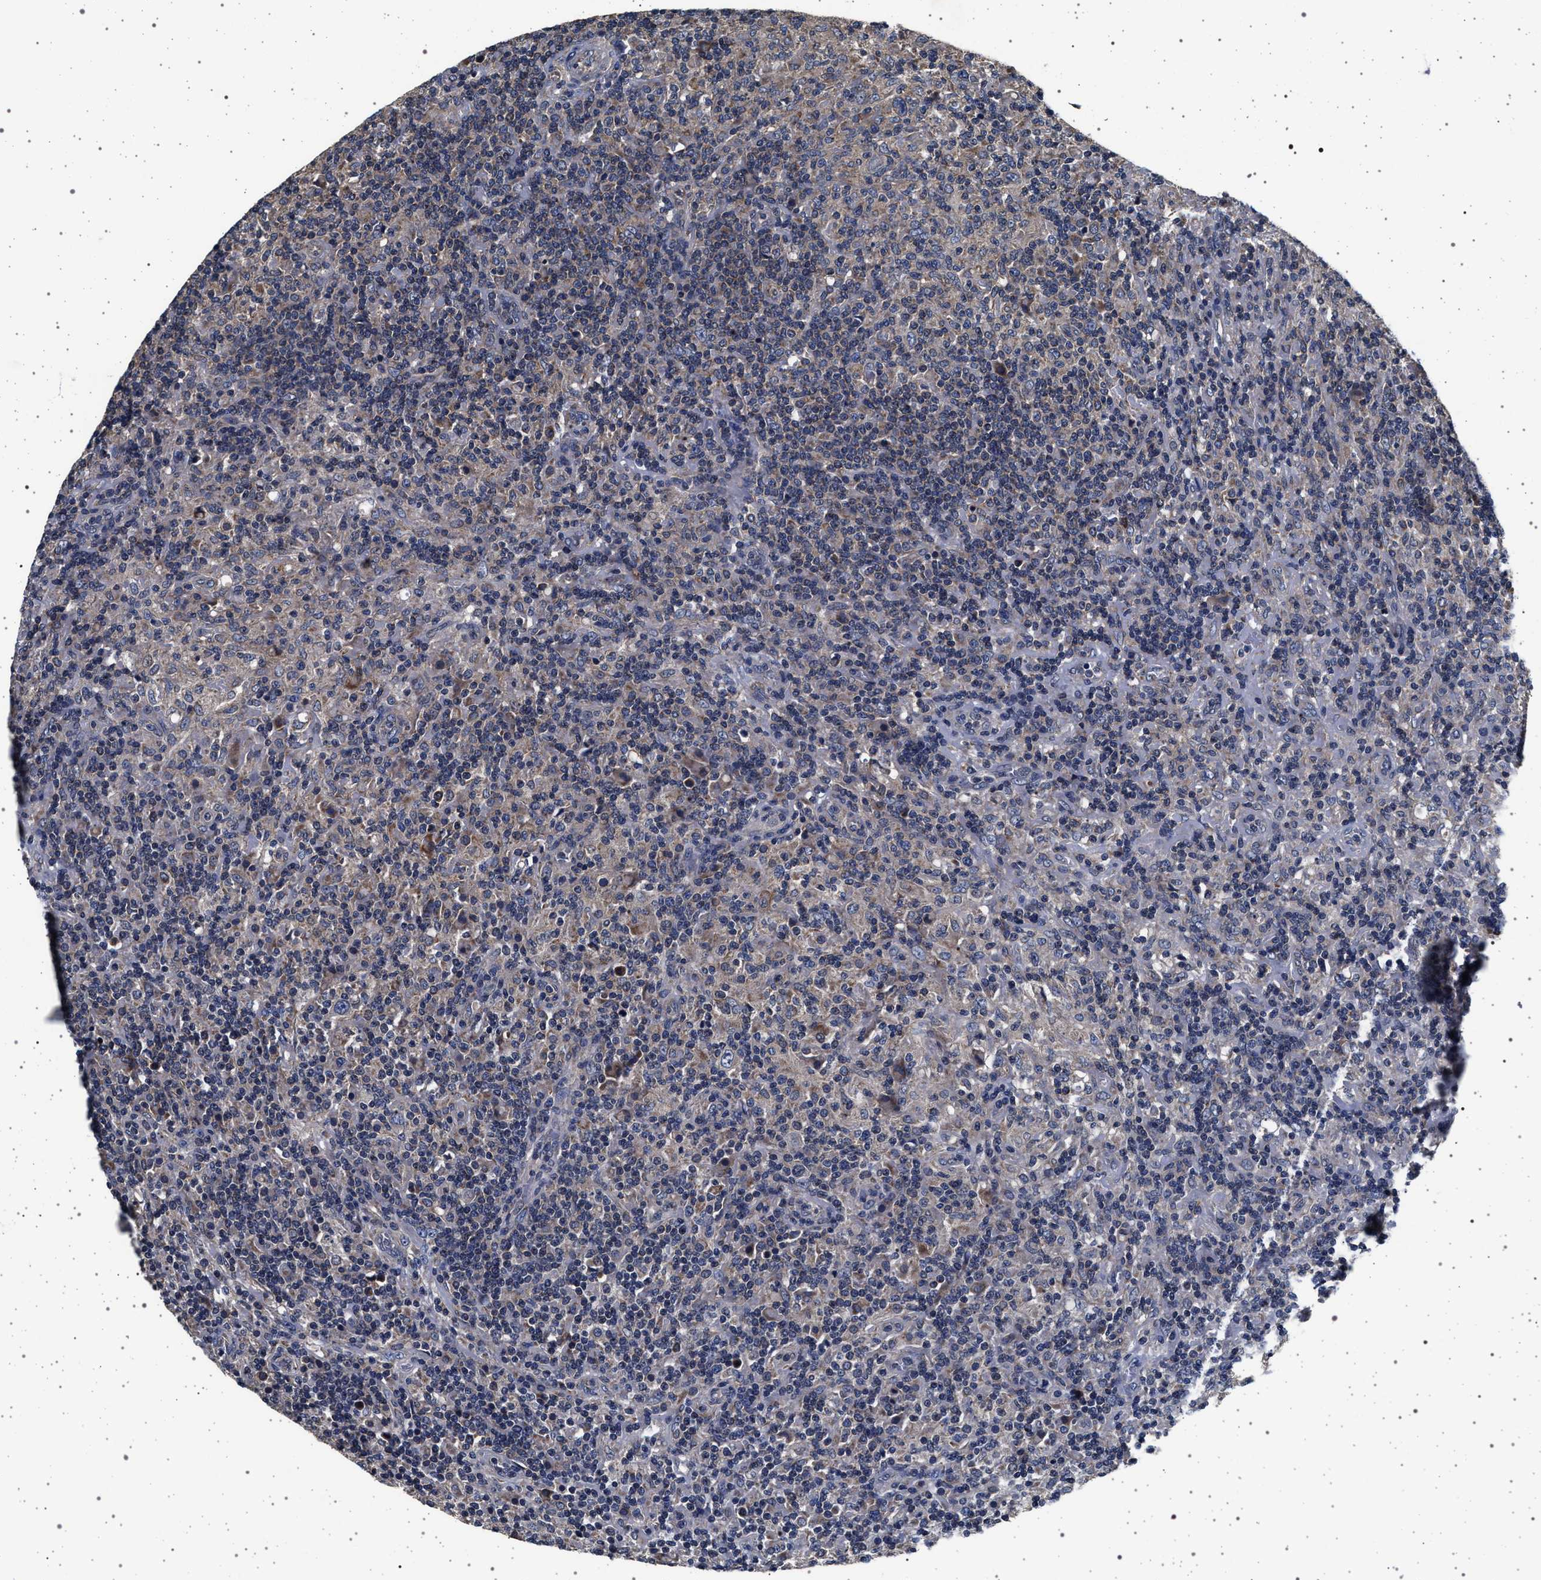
{"staining": {"intensity": "negative", "quantity": "none", "location": "none"}, "tissue": "lymphoma", "cell_type": "Tumor cells", "image_type": "cancer", "snomed": [{"axis": "morphology", "description": "Hodgkin's disease, NOS"}, {"axis": "topography", "description": "Lymph node"}], "caption": "This is an IHC histopathology image of human Hodgkin's disease. There is no positivity in tumor cells.", "gene": "MAP3K2", "patient": {"sex": "male", "age": 70}}